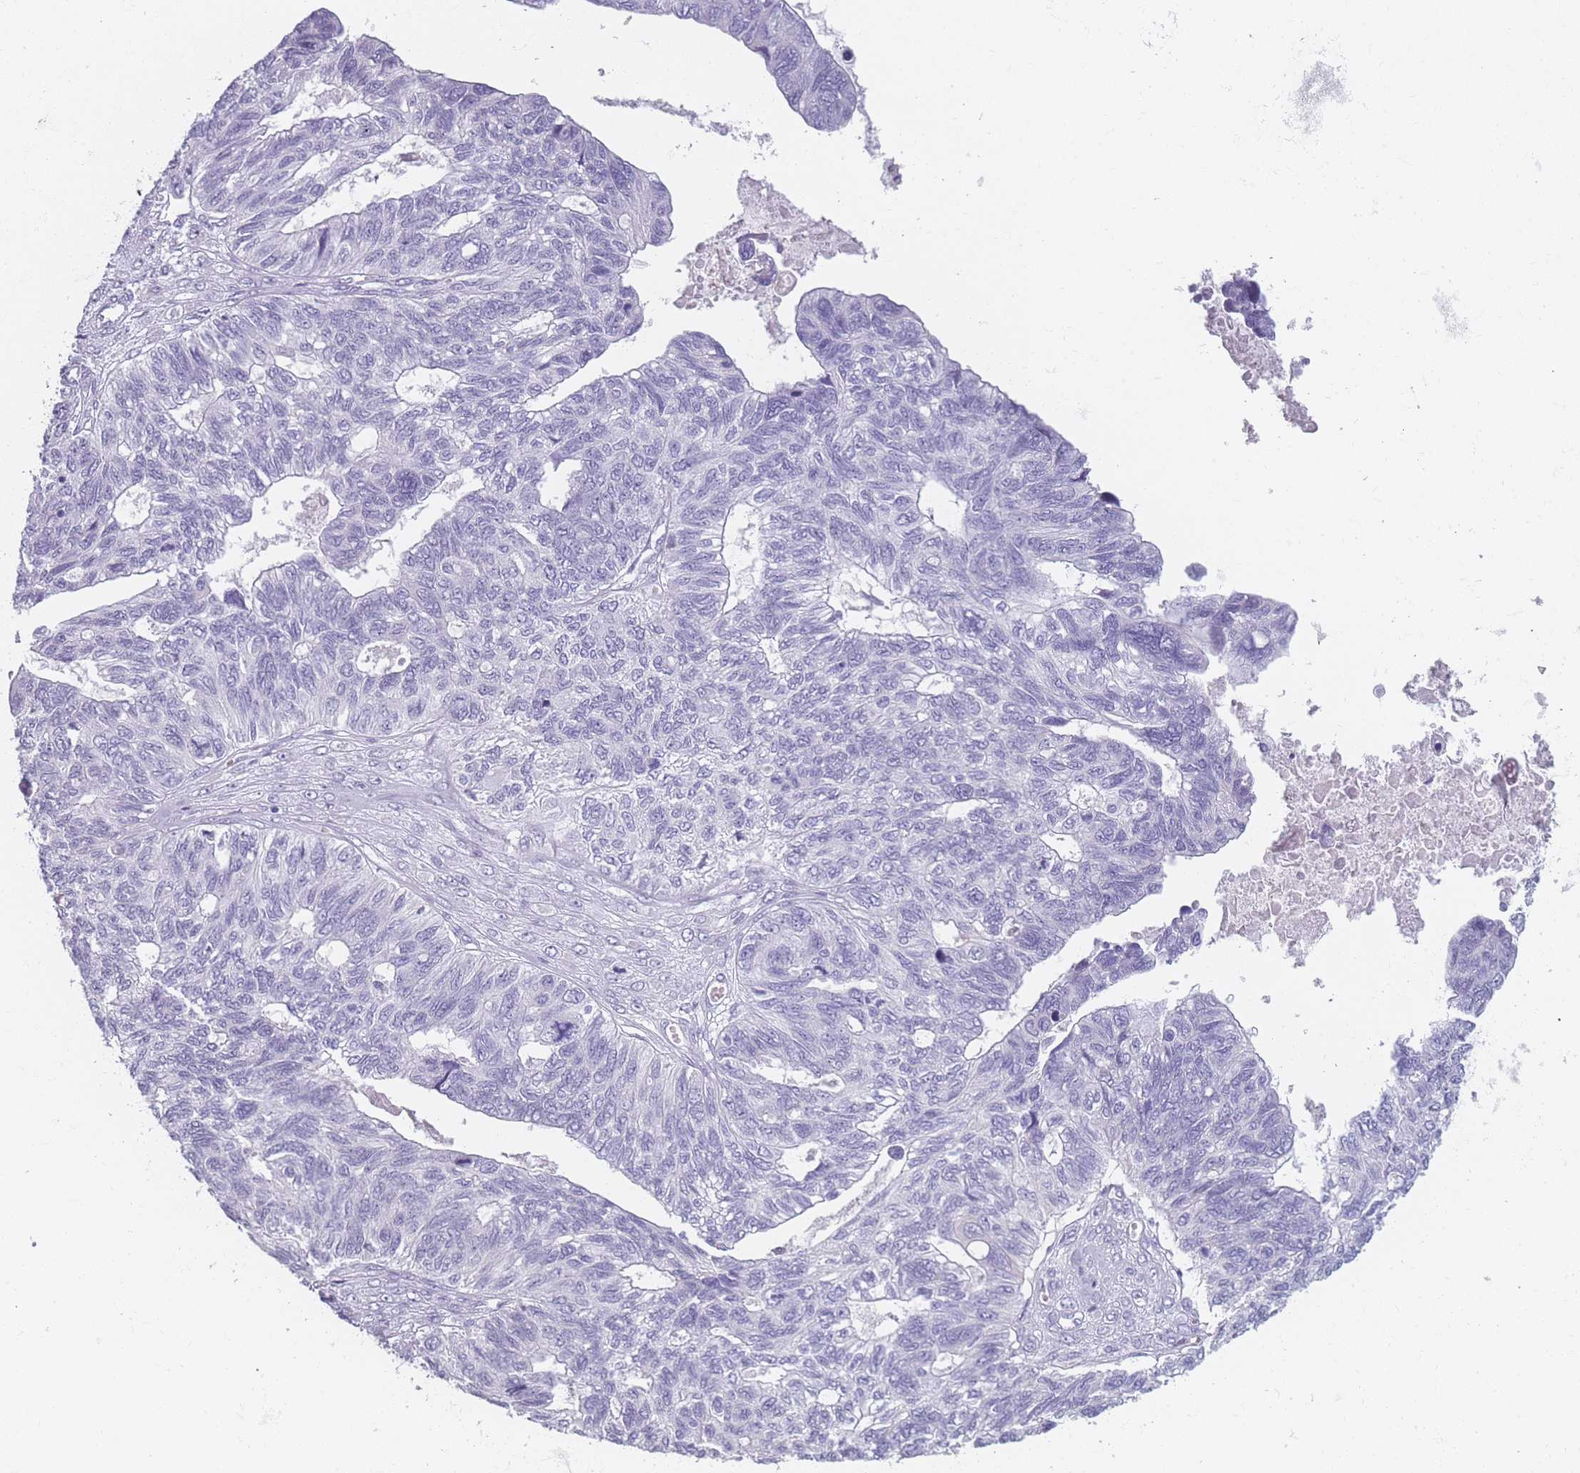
{"staining": {"intensity": "negative", "quantity": "none", "location": "none"}, "tissue": "ovarian cancer", "cell_type": "Tumor cells", "image_type": "cancer", "snomed": [{"axis": "morphology", "description": "Cystadenocarcinoma, serous, NOS"}, {"axis": "topography", "description": "Ovary"}], "caption": "Serous cystadenocarcinoma (ovarian) was stained to show a protein in brown. There is no significant expression in tumor cells. (Brightfield microscopy of DAB (3,3'-diaminobenzidine) immunohistochemistry (IHC) at high magnification).", "gene": "PPFIA3", "patient": {"sex": "female", "age": 79}}